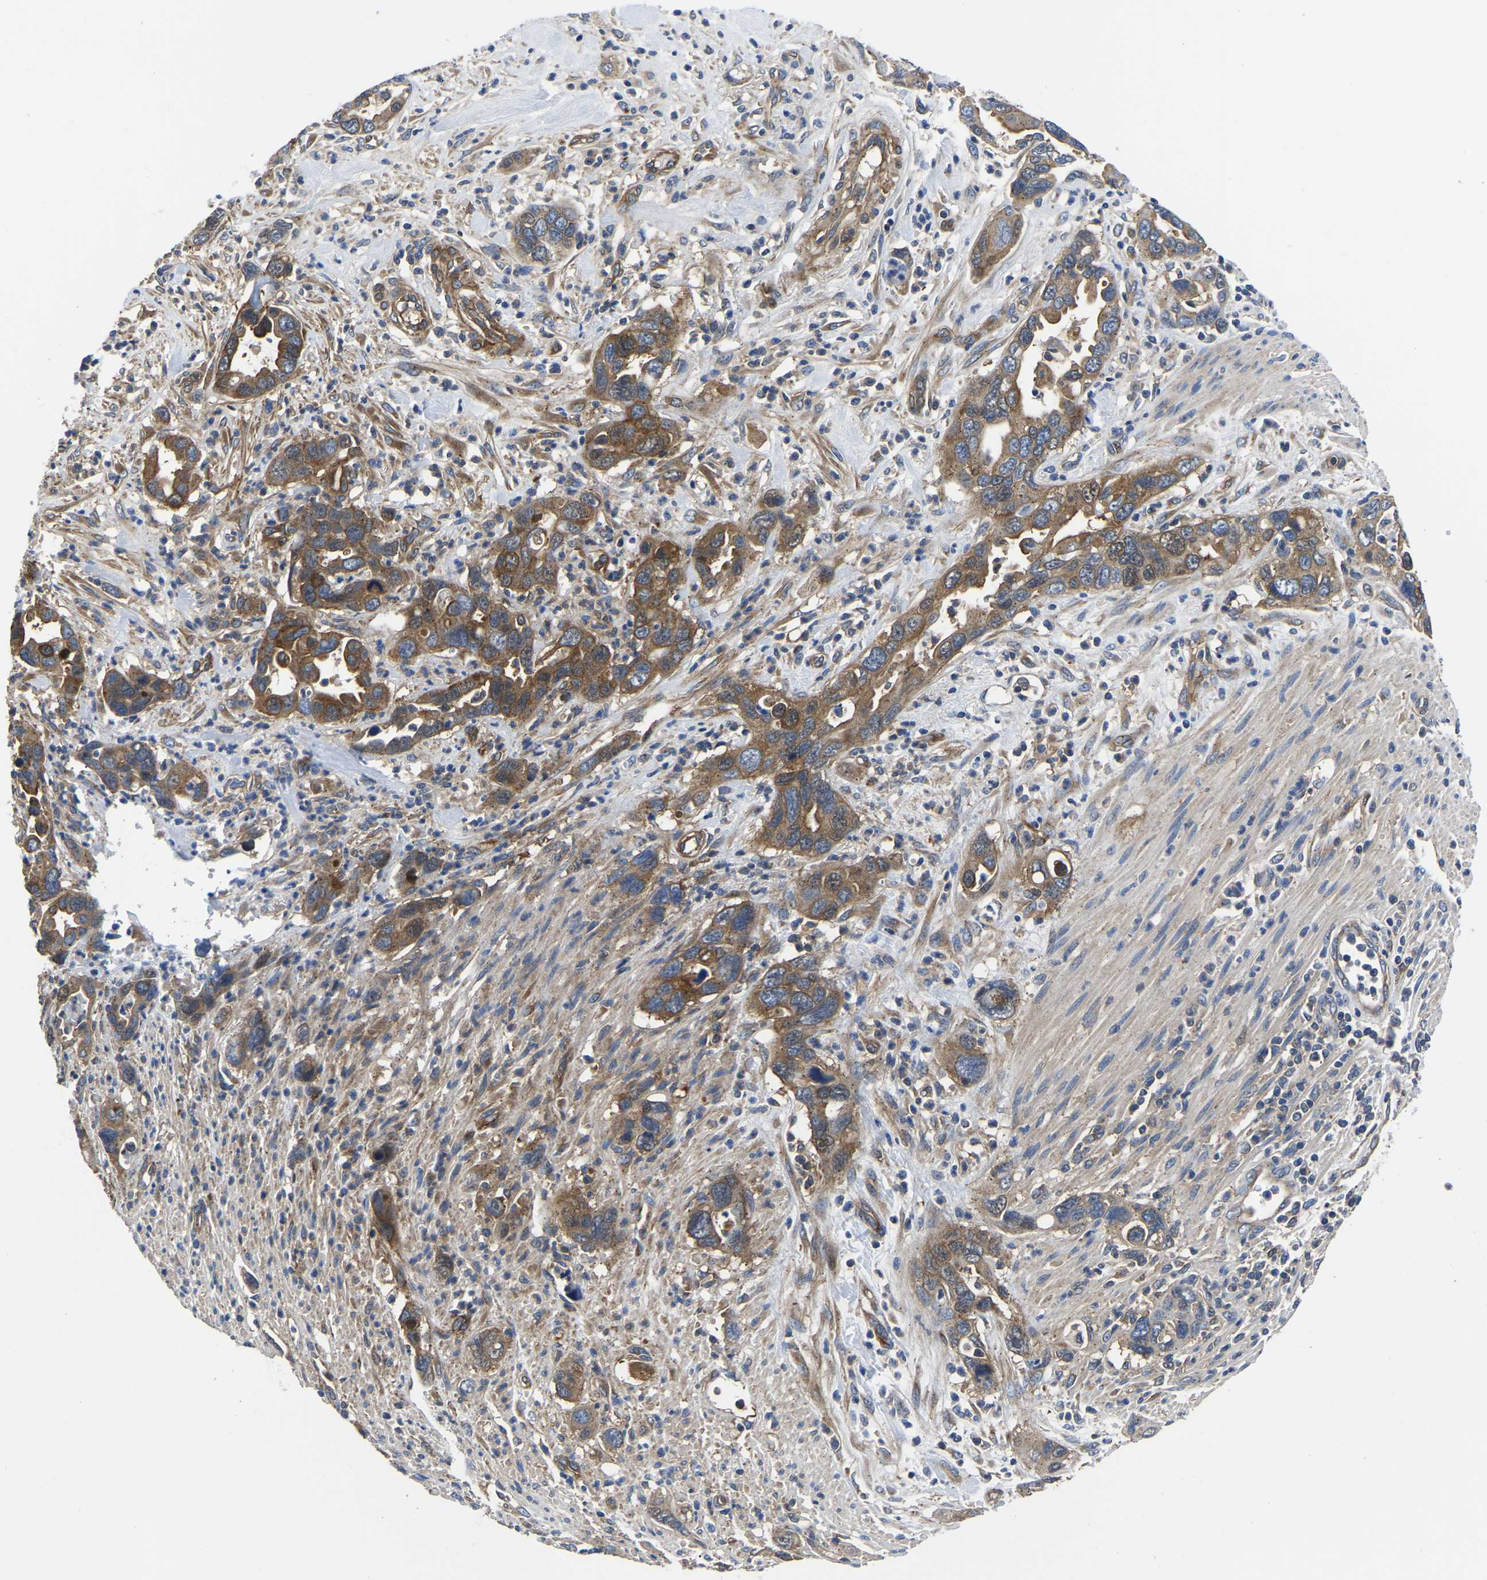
{"staining": {"intensity": "moderate", "quantity": ">75%", "location": "cytoplasmic/membranous"}, "tissue": "pancreatic cancer", "cell_type": "Tumor cells", "image_type": "cancer", "snomed": [{"axis": "morphology", "description": "Adenocarcinoma, NOS"}, {"axis": "topography", "description": "Pancreas"}], "caption": "Adenocarcinoma (pancreatic) was stained to show a protein in brown. There is medium levels of moderate cytoplasmic/membranous positivity in approximately >75% of tumor cells.", "gene": "TFG", "patient": {"sex": "female", "age": 70}}